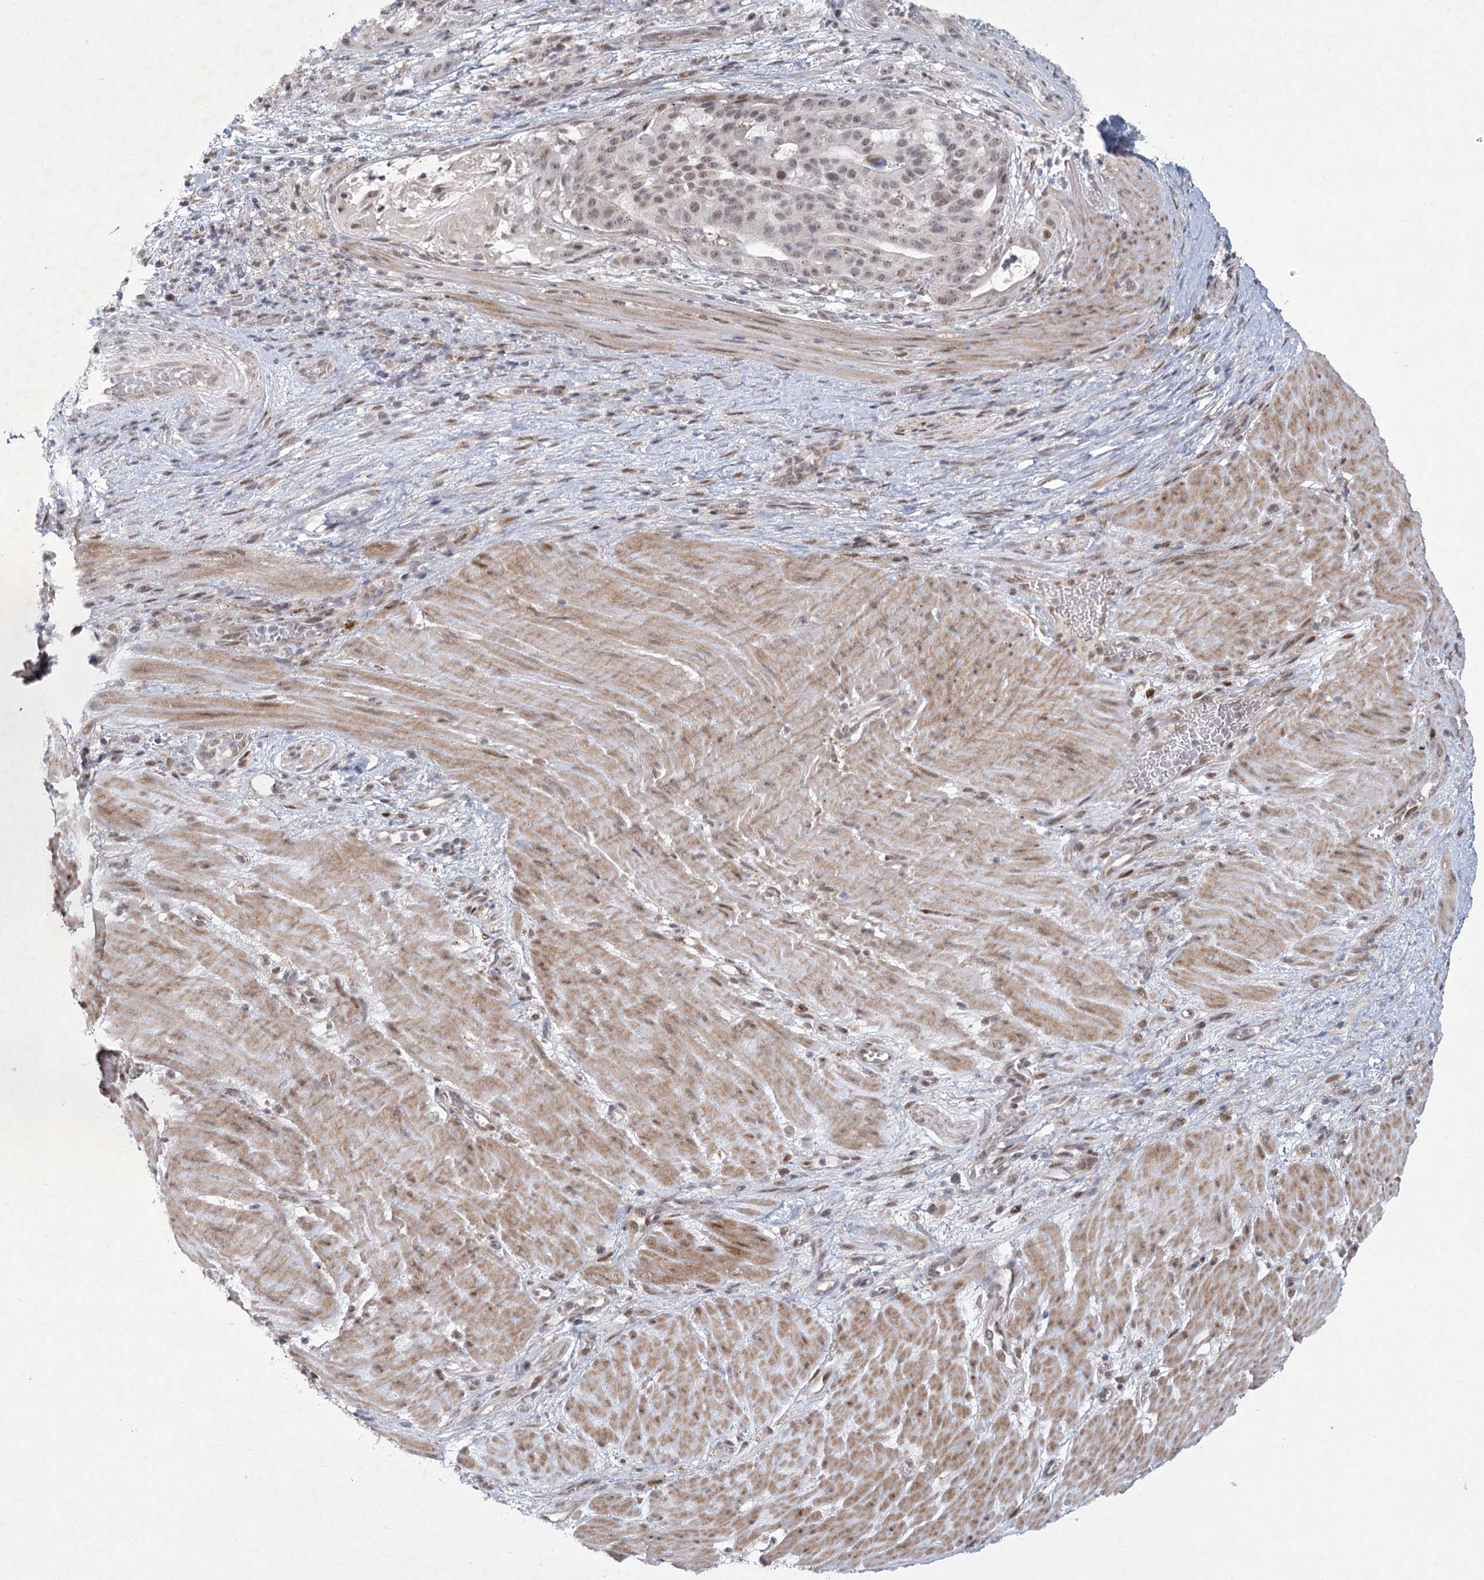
{"staining": {"intensity": "weak", "quantity": ">75%", "location": "nuclear"}, "tissue": "stomach cancer", "cell_type": "Tumor cells", "image_type": "cancer", "snomed": [{"axis": "morphology", "description": "Adenocarcinoma, NOS"}, {"axis": "topography", "description": "Stomach"}], "caption": "Immunohistochemistry photomicrograph of neoplastic tissue: human stomach adenocarcinoma stained using immunohistochemistry shows low levels of weak protein expression localized specifically in the nuclear of tumor cells, appearing as a nuclear brown color.", "gene": "CIB4", "patient": {"sex": "male", "age": 48}}